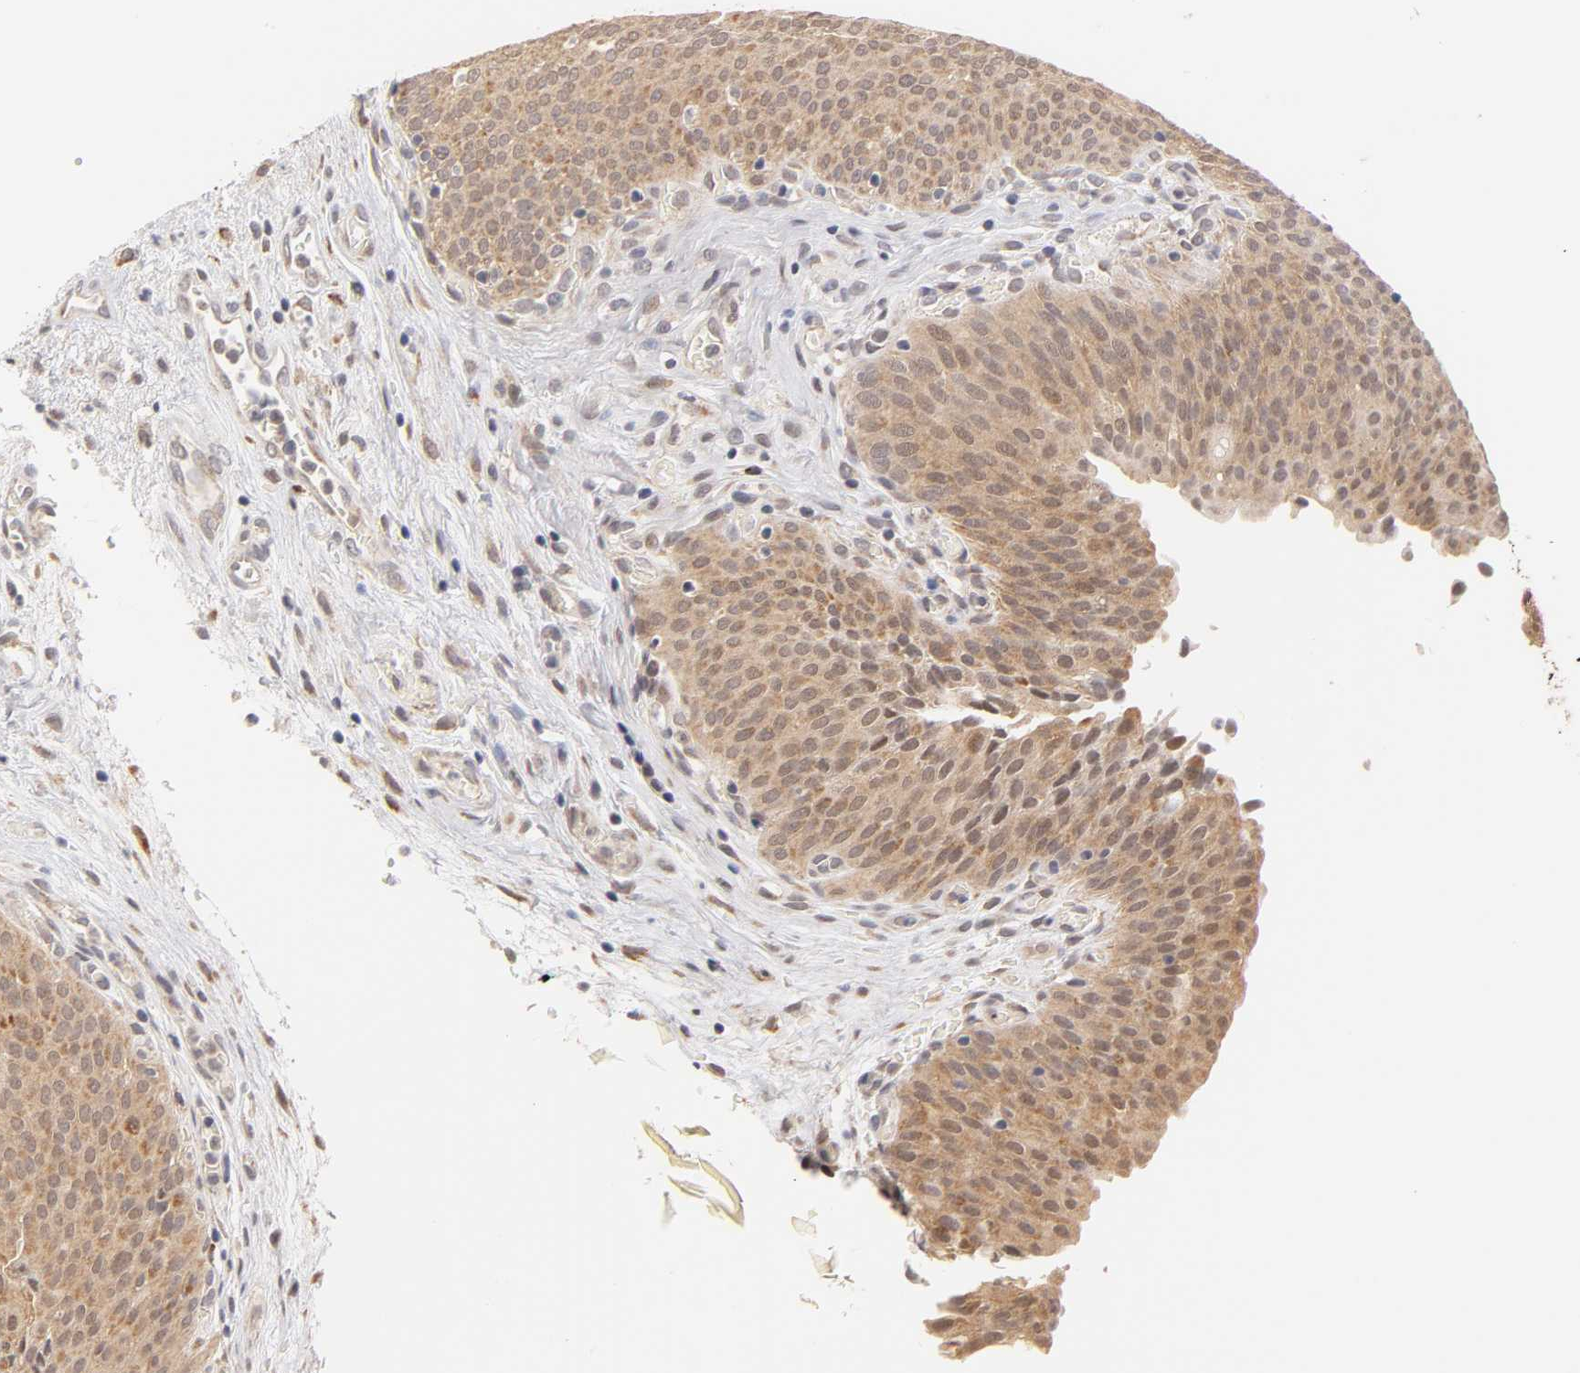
{"staining": {"intensity": "moderate", "quantity": ">75%", "location": "cytoplasmic/membranous,nuclear"}, "tissue": "urinary bladder", "cell_type": "Urothelial cells", "image_type": "normal", "snomed": [{"axis": "morphology", "description": "Normal tissue, NOS"}, {"axis": "morphology", "description": "Dysplasia, NOS"}, {"axis": "topography", "description": "Urinary bladder"}], "caption": "IHC (DAB) staining of normal urinary bladder exhibits moderate cytoplasmic/membranous,nuclear protein expression in approximately >75% of urothelial cells.", "gene": "GSTZ1", "patient": {"sex": "male", "age": 35}}